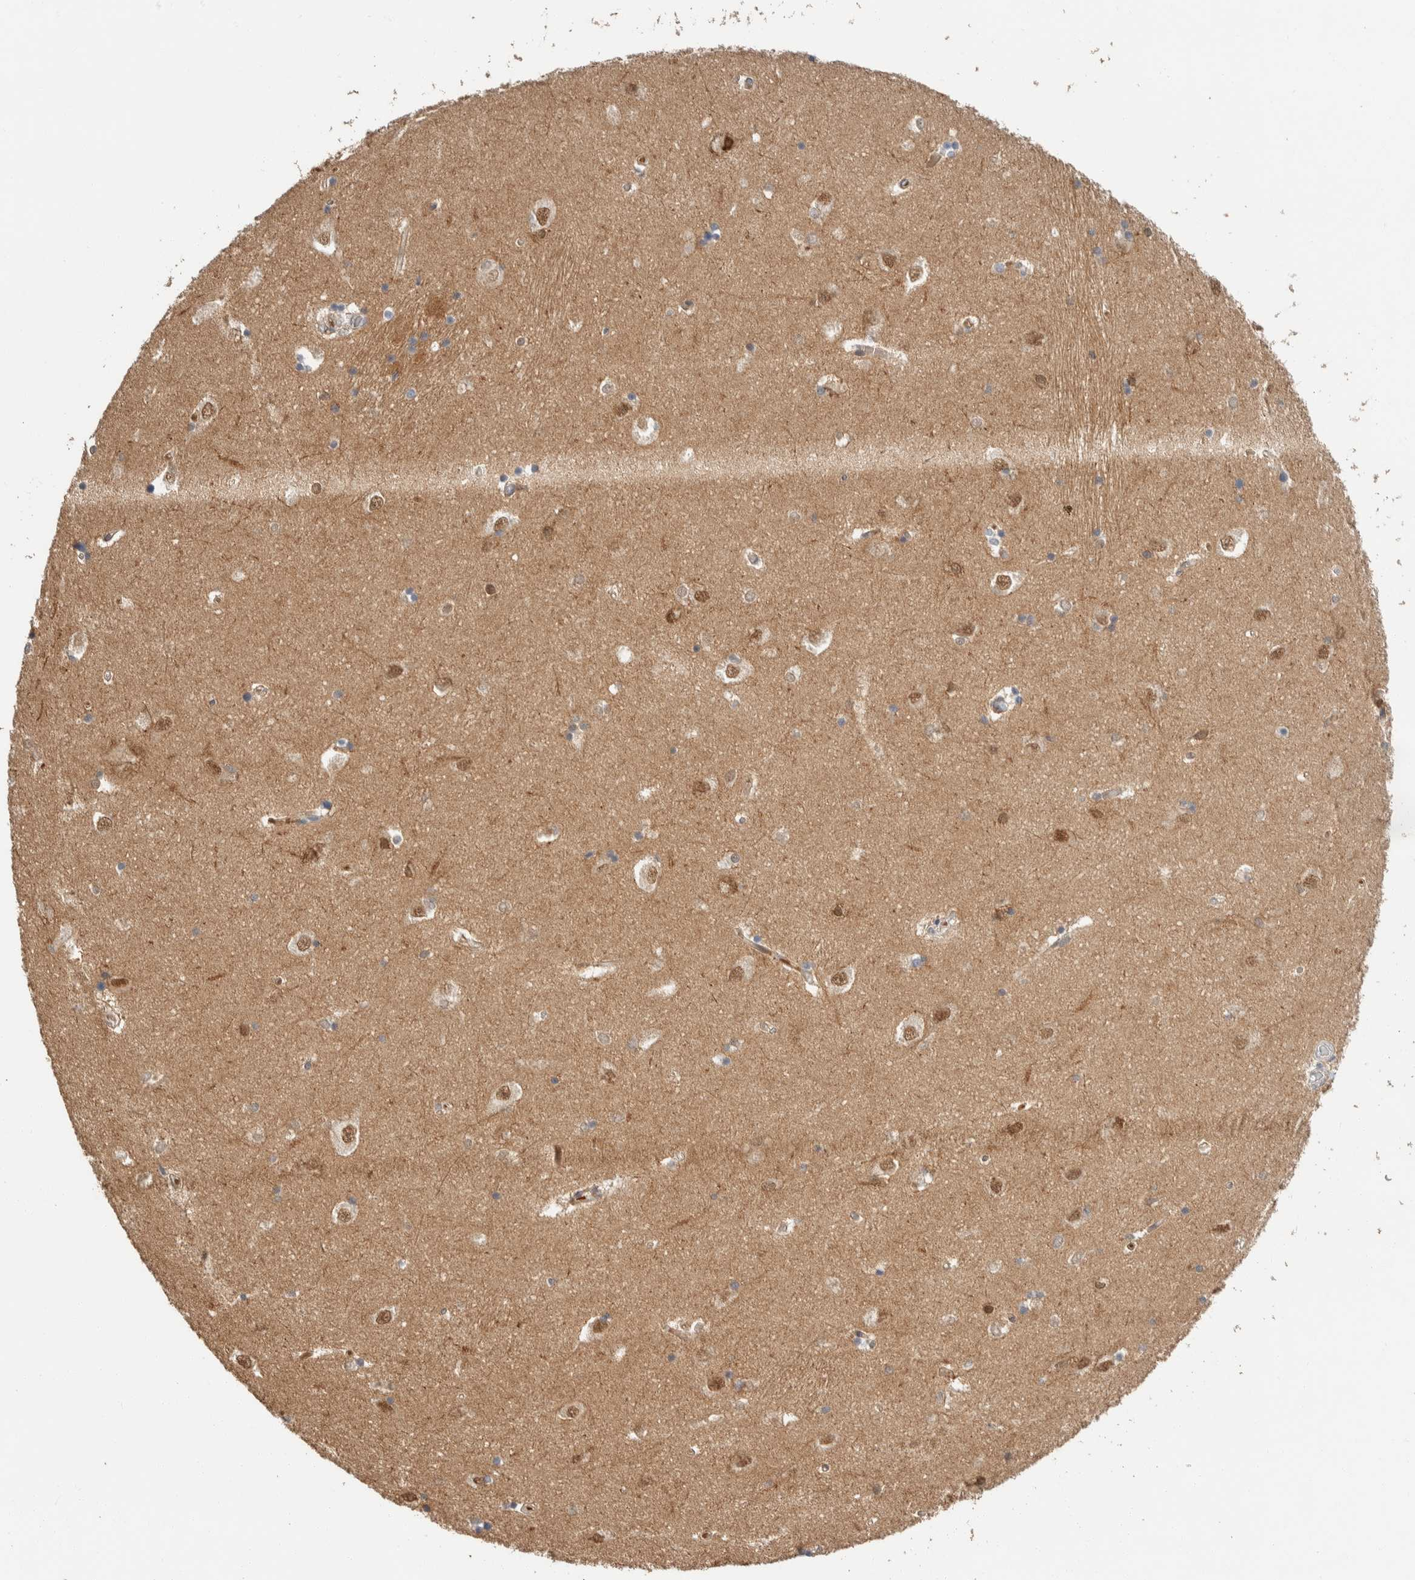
{"staining": {"intensity": "moderate", "quantity": "<25%", "location": "nuclear"}, "tissue": "hippocampus", "cell_type": "Glial cells", "image_type": "normal", "snomed": [{"axis": "morphology", "description": "Normal tissue, NOS"}, {"axis": "topography", "description": "Hippocampus"}], "caption": "DAB (3,3'-diaminobenzidine) immunohistochemical staining of unremarkable human hippocampus exhibits moderate nuclear protein expression in about <25% of glial cells. The protein of interest is shown in brown color, while the nuclei are stained blue.", "gene": "ZBTB2", "patient": {"sex": "male", "age": 45}}